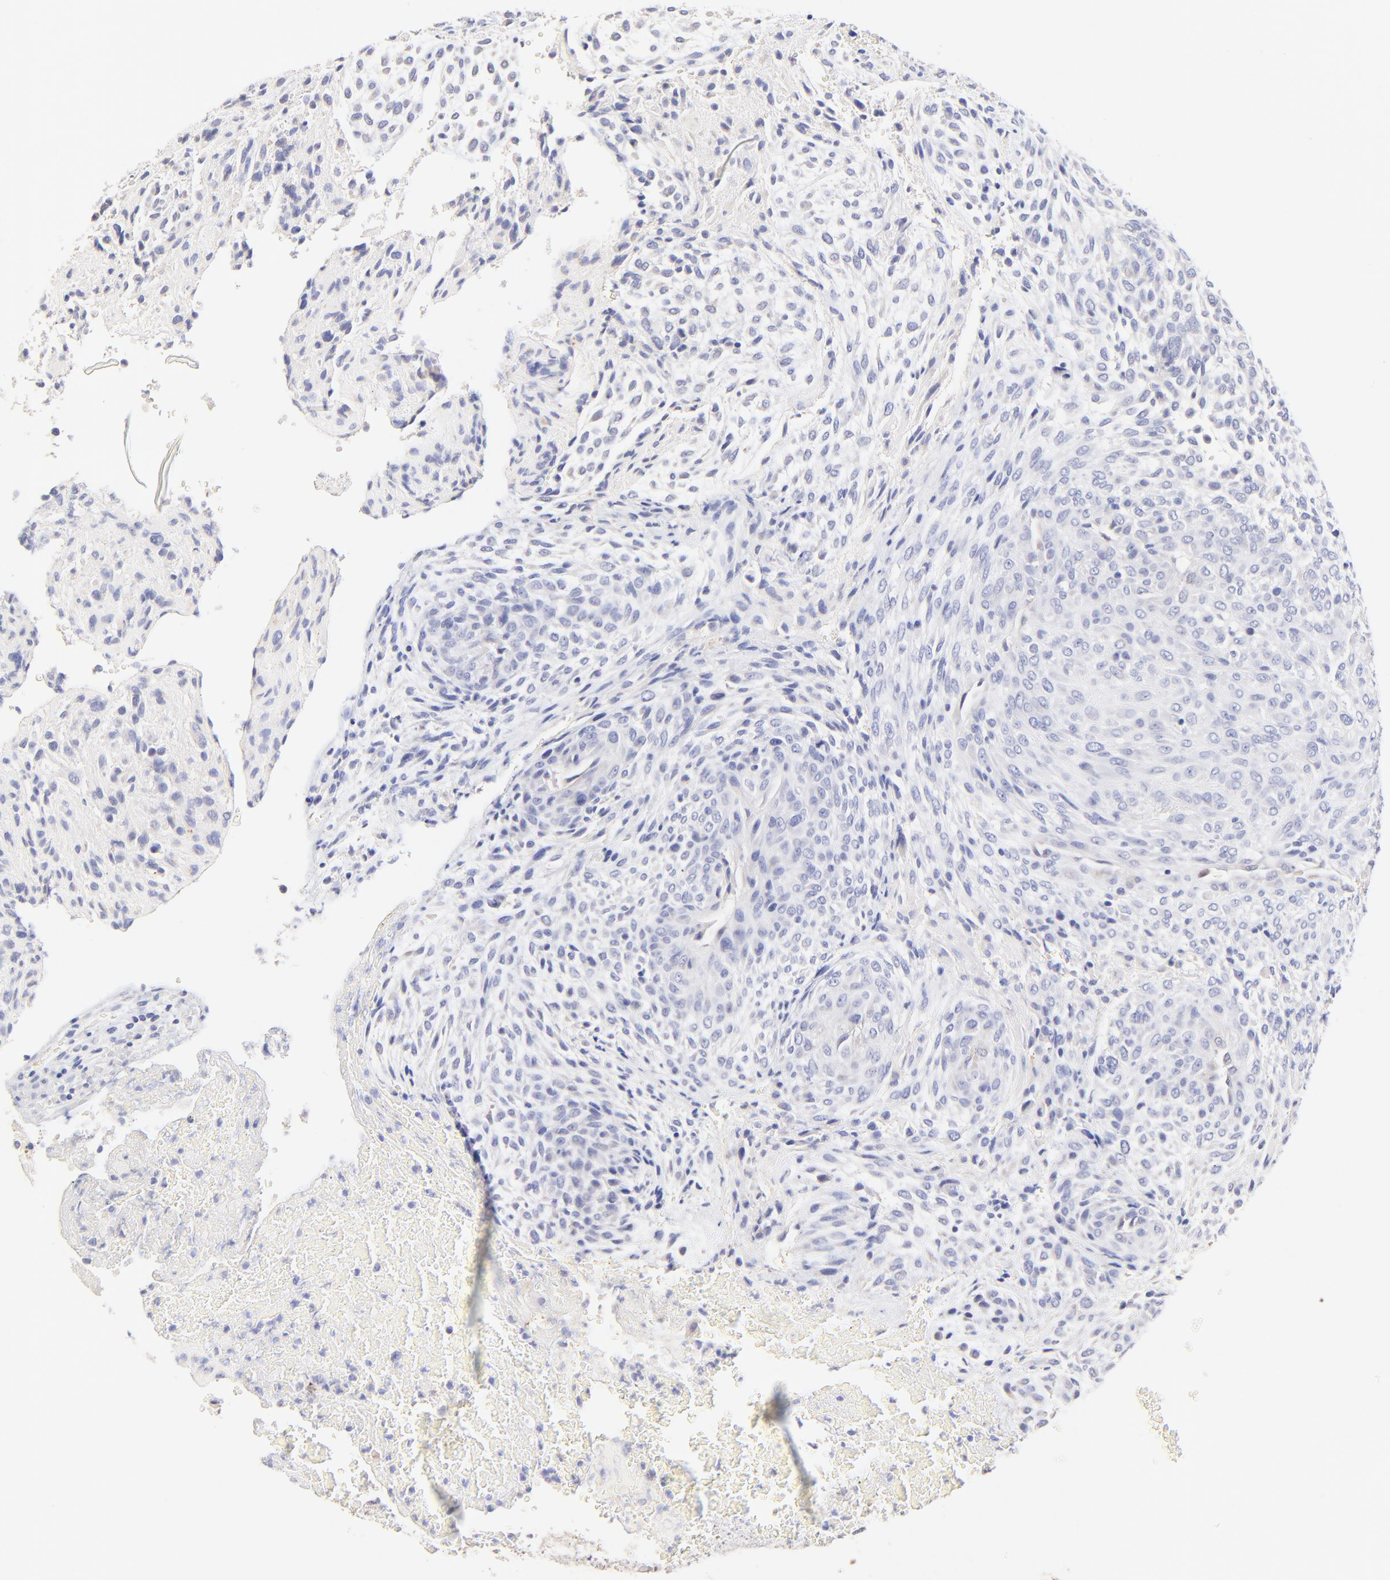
{"staining": {"intensity": "negative", "quantity": "none", "location": "none"}, "tissue": "glioma", "cell_type": "Tumor cells", "image_type": "cancer", "snomed": [{"axis": "morphology", "description": "Glioma, malignant, High grade"}, {"axis": "topography", "description": "Cerebral cortex"}], "caption": "DAB (3,3'-diaminobenzidine) immunohistochemical staining of malignant high-grade glioma demonstrates no significant positivity in tumor cells.", "gene": "ASB9", "patient": {"sex": "female", "age": 55}}